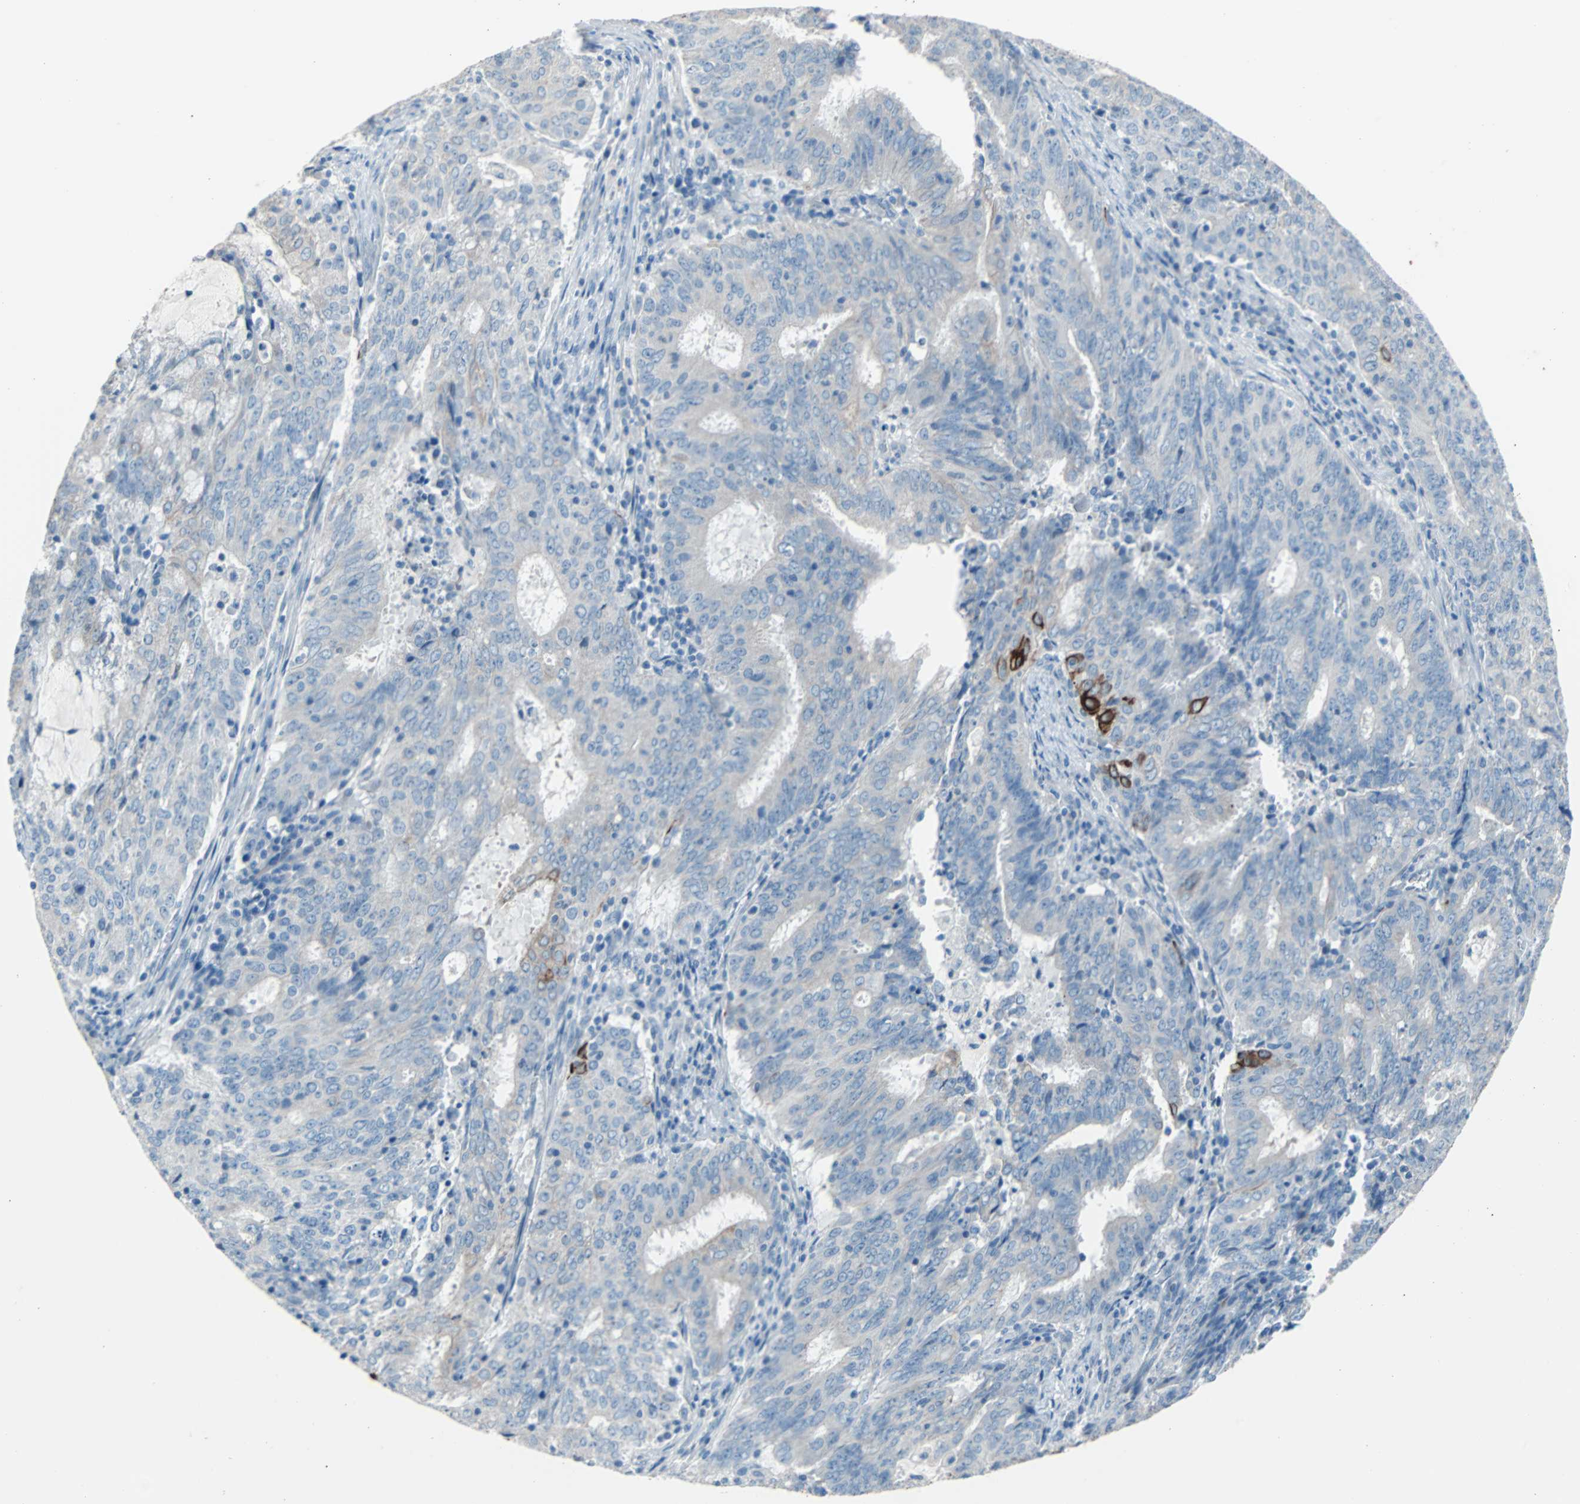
{"staining": {"intensity": "weak", "quantity": ">75%", "location": "cytoplasmic/membranous"}, "tissue": "cervical cancer", "cell_type": "Tumor cells", "image_type": "cancer", "snomed": [{"axis": "morphology", "description": "Adenocarcinoma, NOS"}, {"axis": "topography", "description": "Cervix"}], "caption": "An image of human cervical cancer (adenocarcinoma) stained for a protein reveals weak cytoplasmic/membranous brown staining in tumor cells.", "gene": "KRT7", "patient": {"sex": "female", "age": 44}}